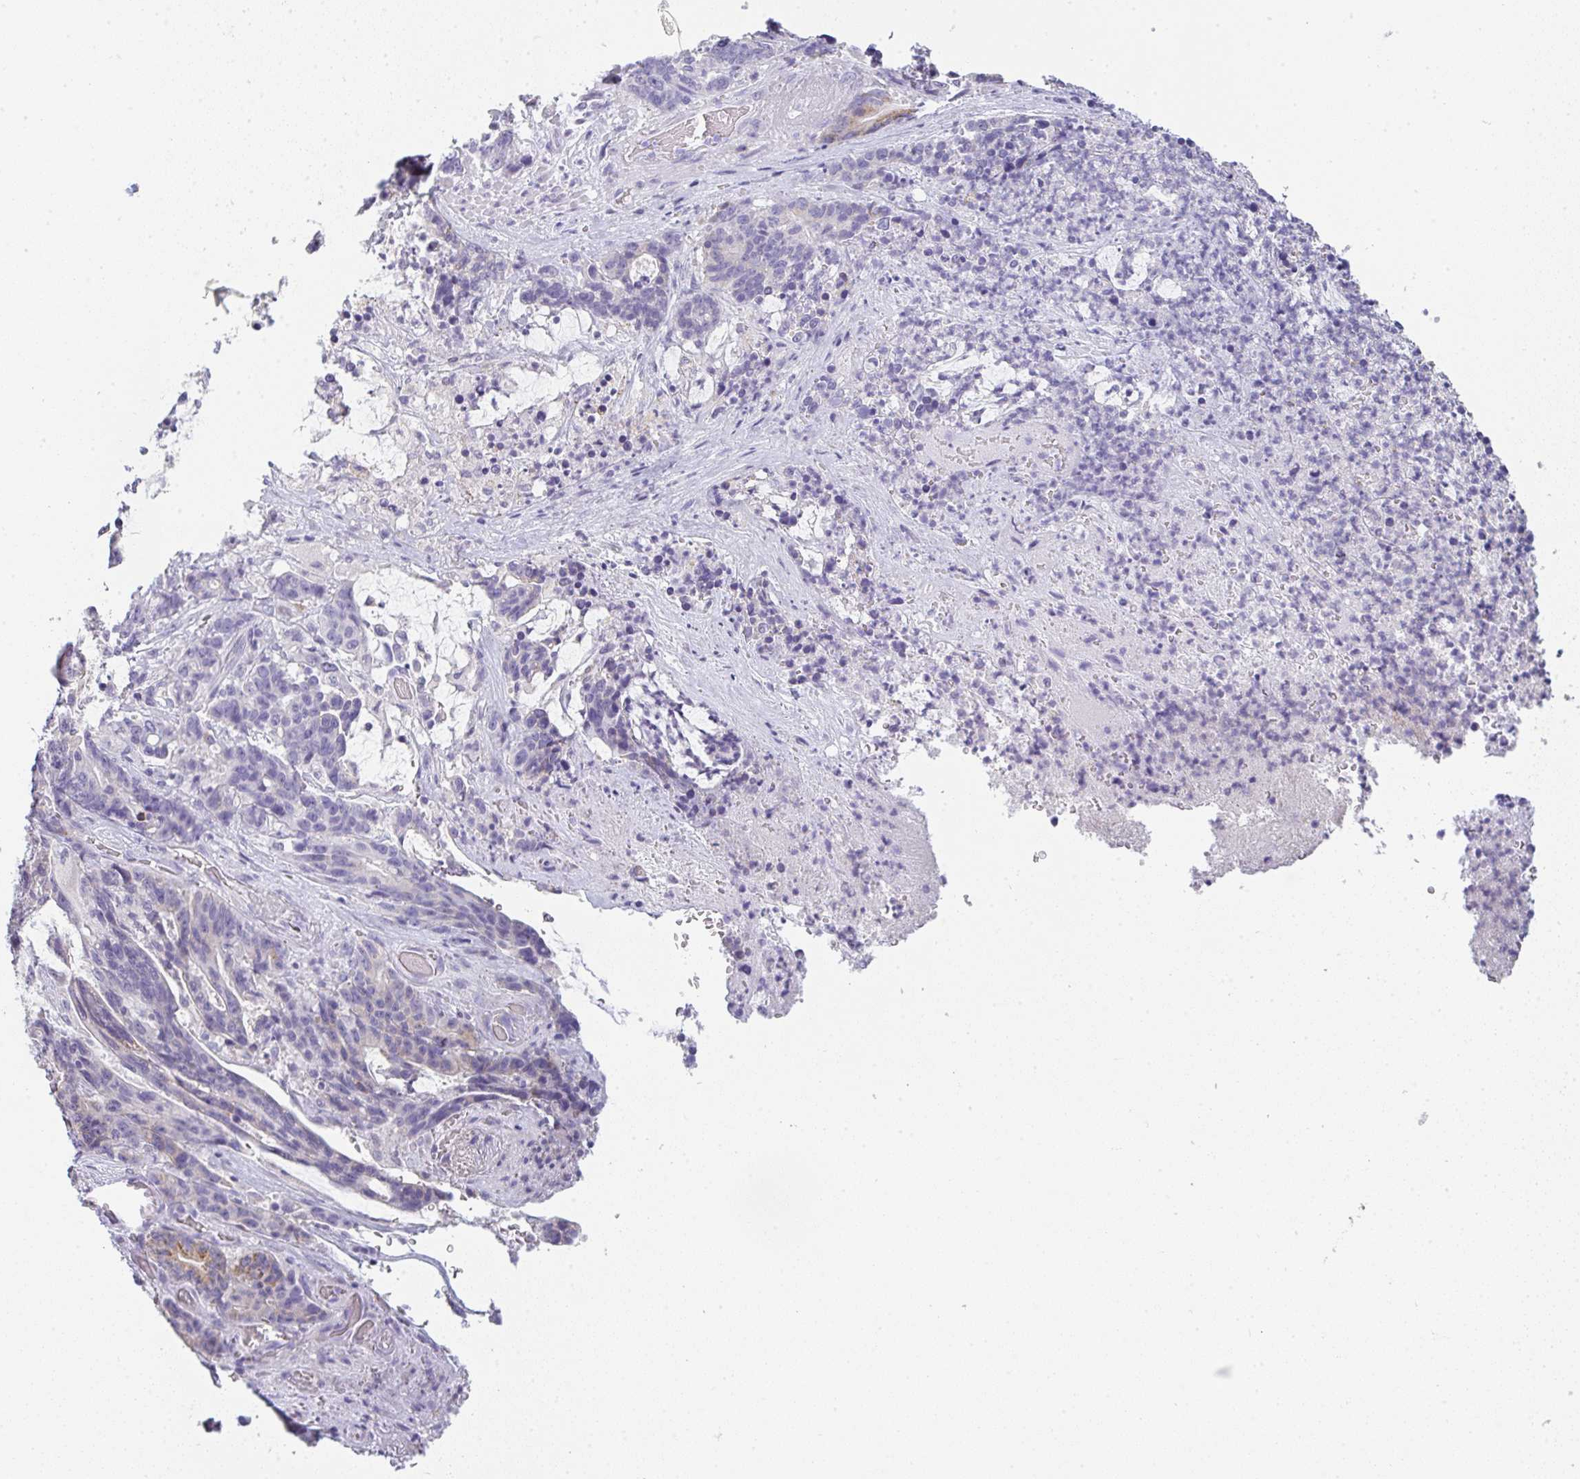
{"staining": {"intensity": "moderate", "quantity": "<25%", "location": "cytoplasmic/membranous"}, "tissue": "stomach cancer", "cell_type": "Tumor cells", "image_type": "cancer", "snomed": [{"axis": "morphology", "description": "Normal tissue, NOS"}, {"axis": "morphology", "description": "Adenocarcinoma, NOS"}, {"axis": "topography", "description": "Stomach"}], "caption": "DAB (3,3'-diaminobenzidine) immunohistochemical staining of stomach cancer displays moderate cytoplasmic/membranous protein staining in approximately <25% of tumor cells.", "gene": "LPAR4", "patient": {"sex": "female", "age": 64}}